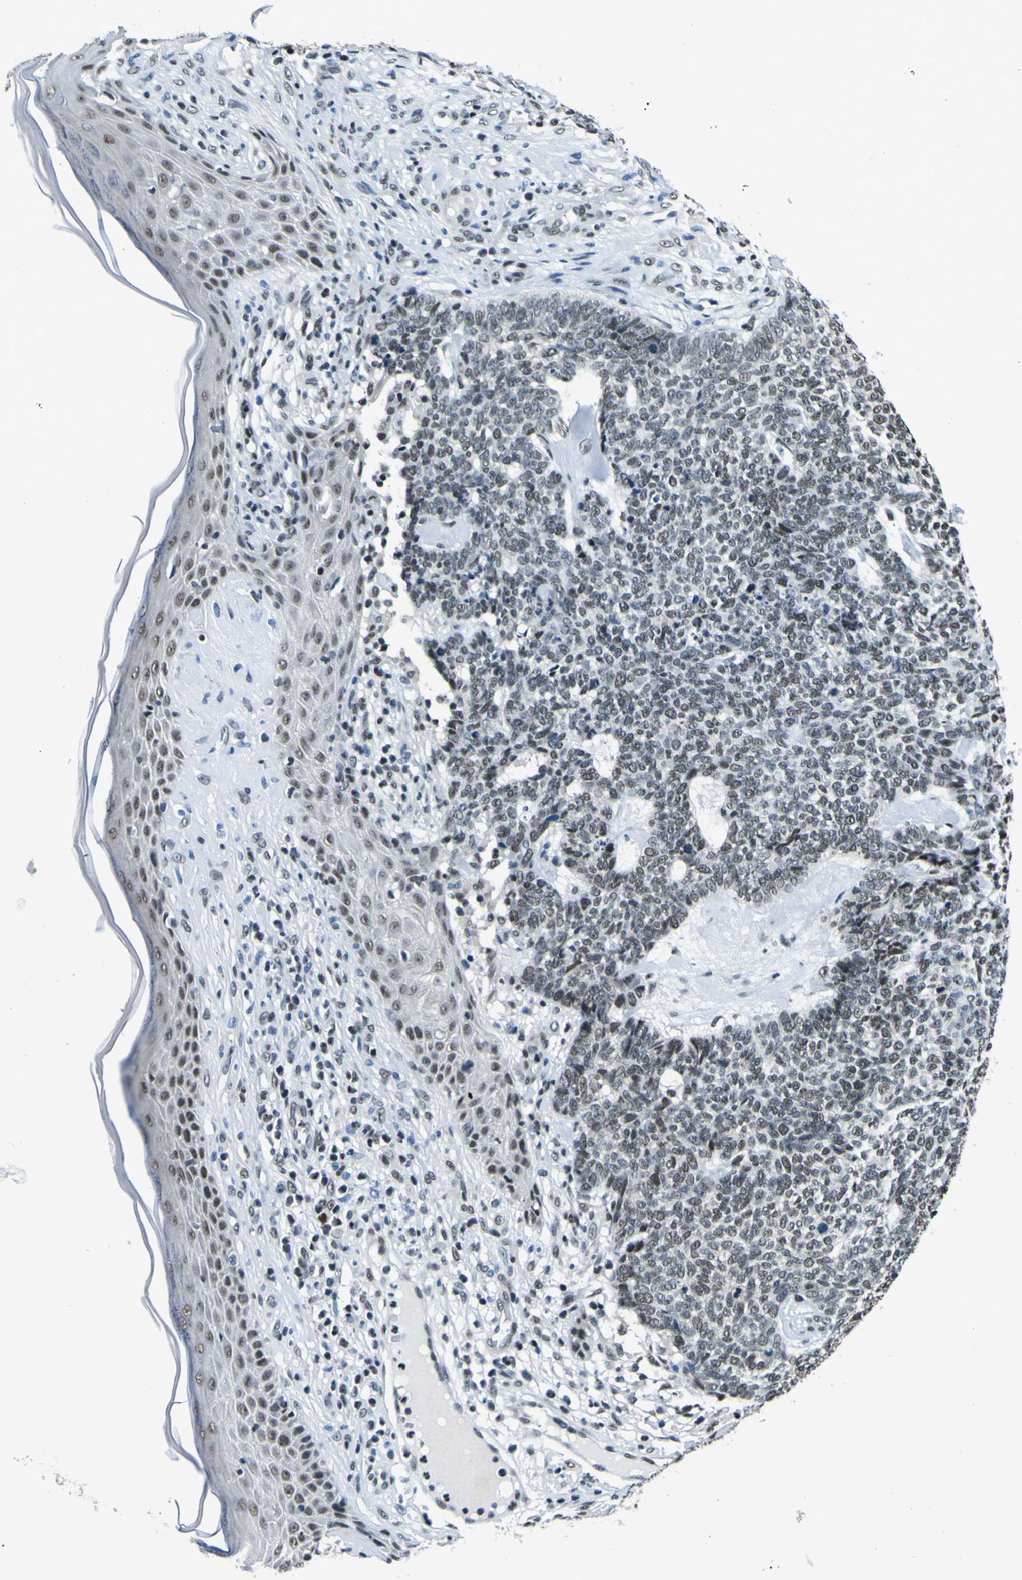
{"staining": {"intensity": "weak", "quantity": ">75%", "location": "nuclear"}, "tissue": "skin cancer", "cell_type": "Tumor cells", "image_type": "cancer", "snomed": [{"axis": "morphology", "description": "Basal cell carcinoma"}, {"axis": "topography", "description": "Skin"}], "caption": "DAB (3,3'-diaminobenzidine) immunohistochemical staining of human basal cell carcinoma (skin) demonstrates weak nuclear protein expression in approximately >75% of tumor cells.", "gene": "SP1", "patient": {"sex": "female", "age": 84}}